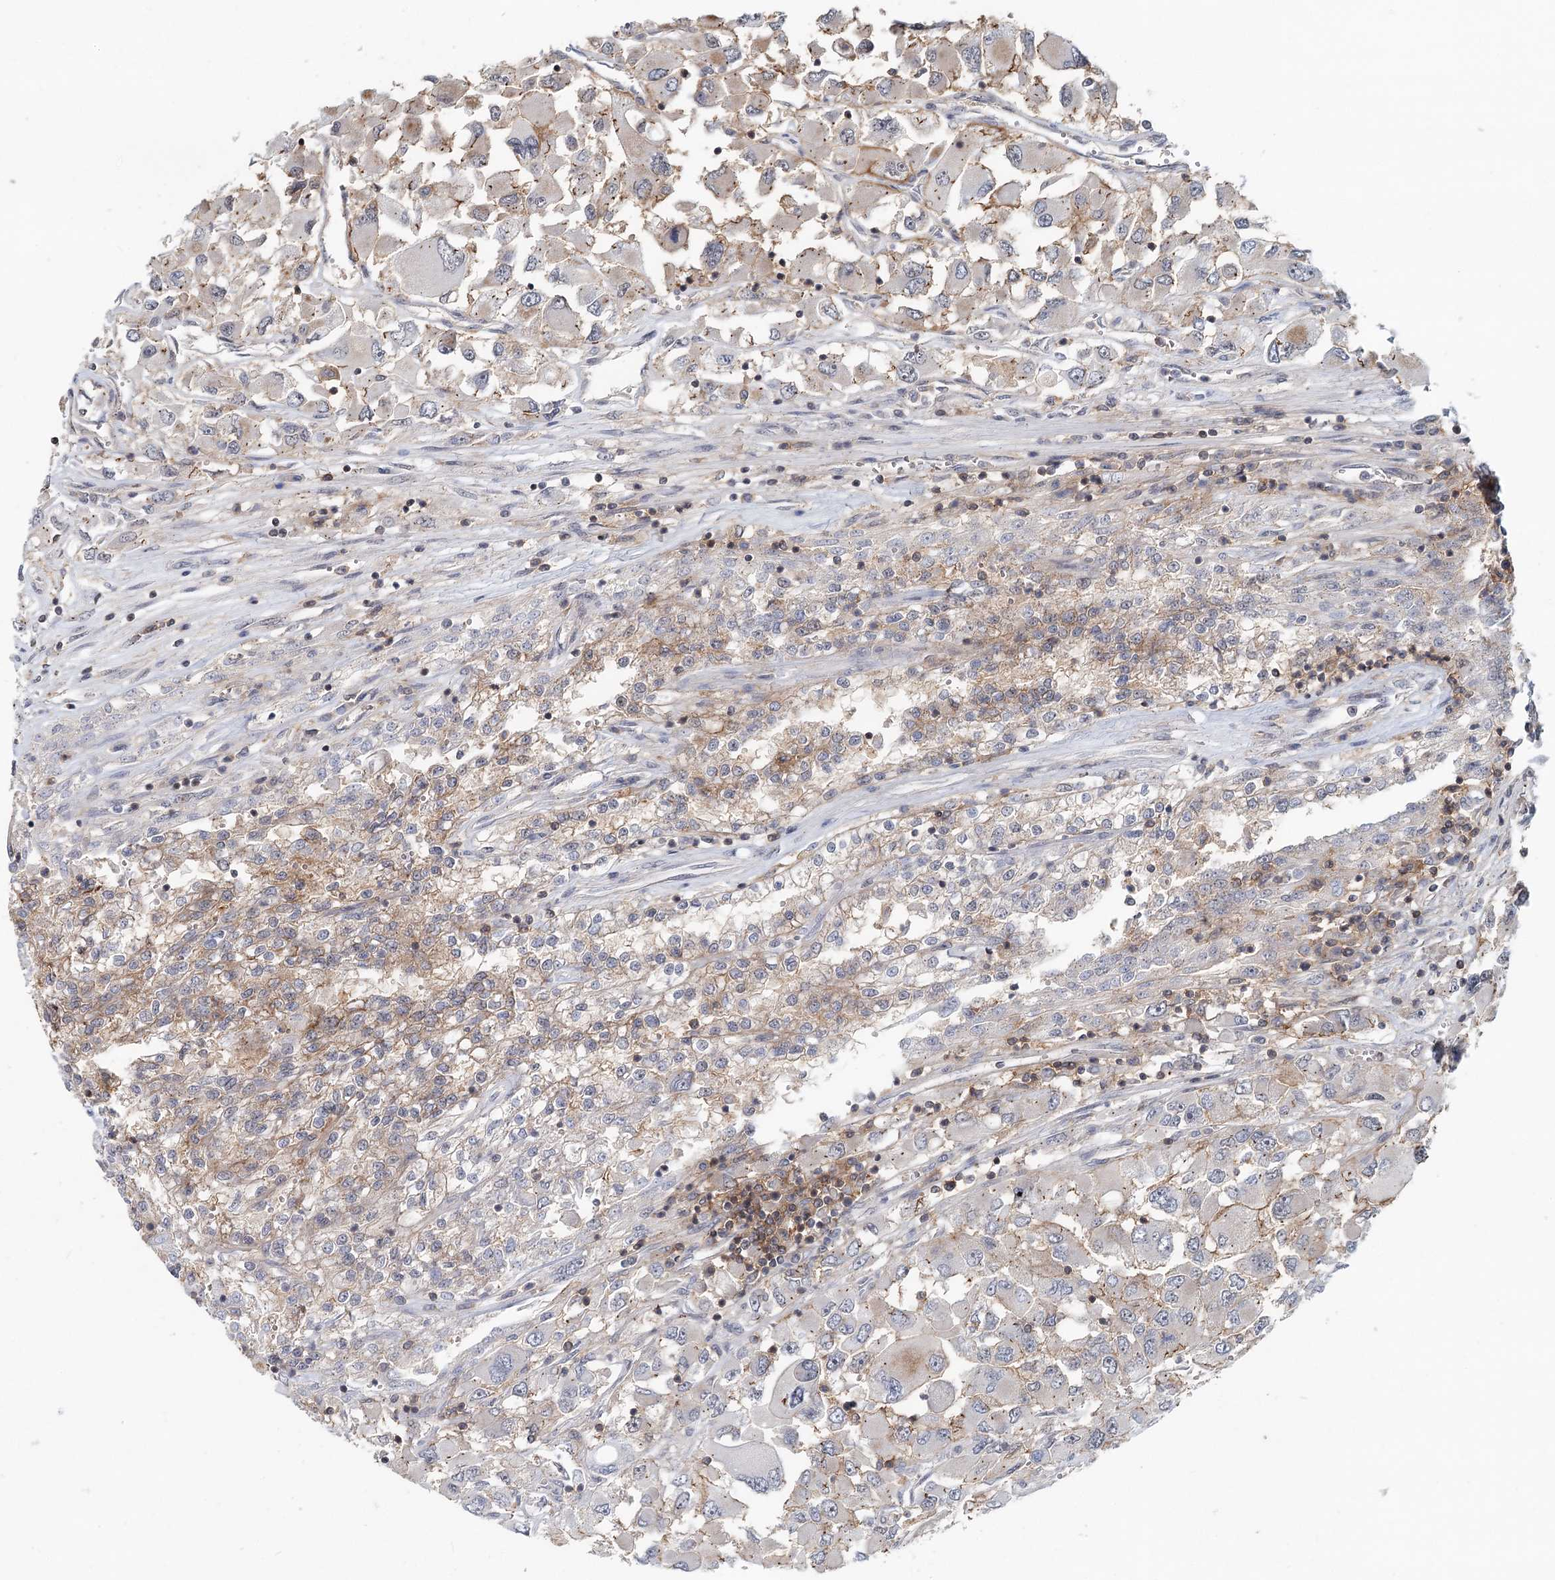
{"staining": {"intensity": "weak", "quantity": "<25%", "location": "cytoplasmic/membranous"}, "tissue": "renal cancer", "cell_type": "Tumor cells", "image_type": "cancer", "snomed": [{"axis": "morphology", "description": "Adenocarcinoma, NOS"}, {"axis": "topography", "description": "Kidney"}], "caption": "Immunohistochemistry micrograph of adenocarcinoma (renal) stained for a protein (brown), which exhibits no staining in tumor cells. (DAB (3,3'-diaminobenzidine) immunohistochemistry, high magnification).", "gene": "CDC42SE2", "patient": {"sex": "female", "age": 52}}